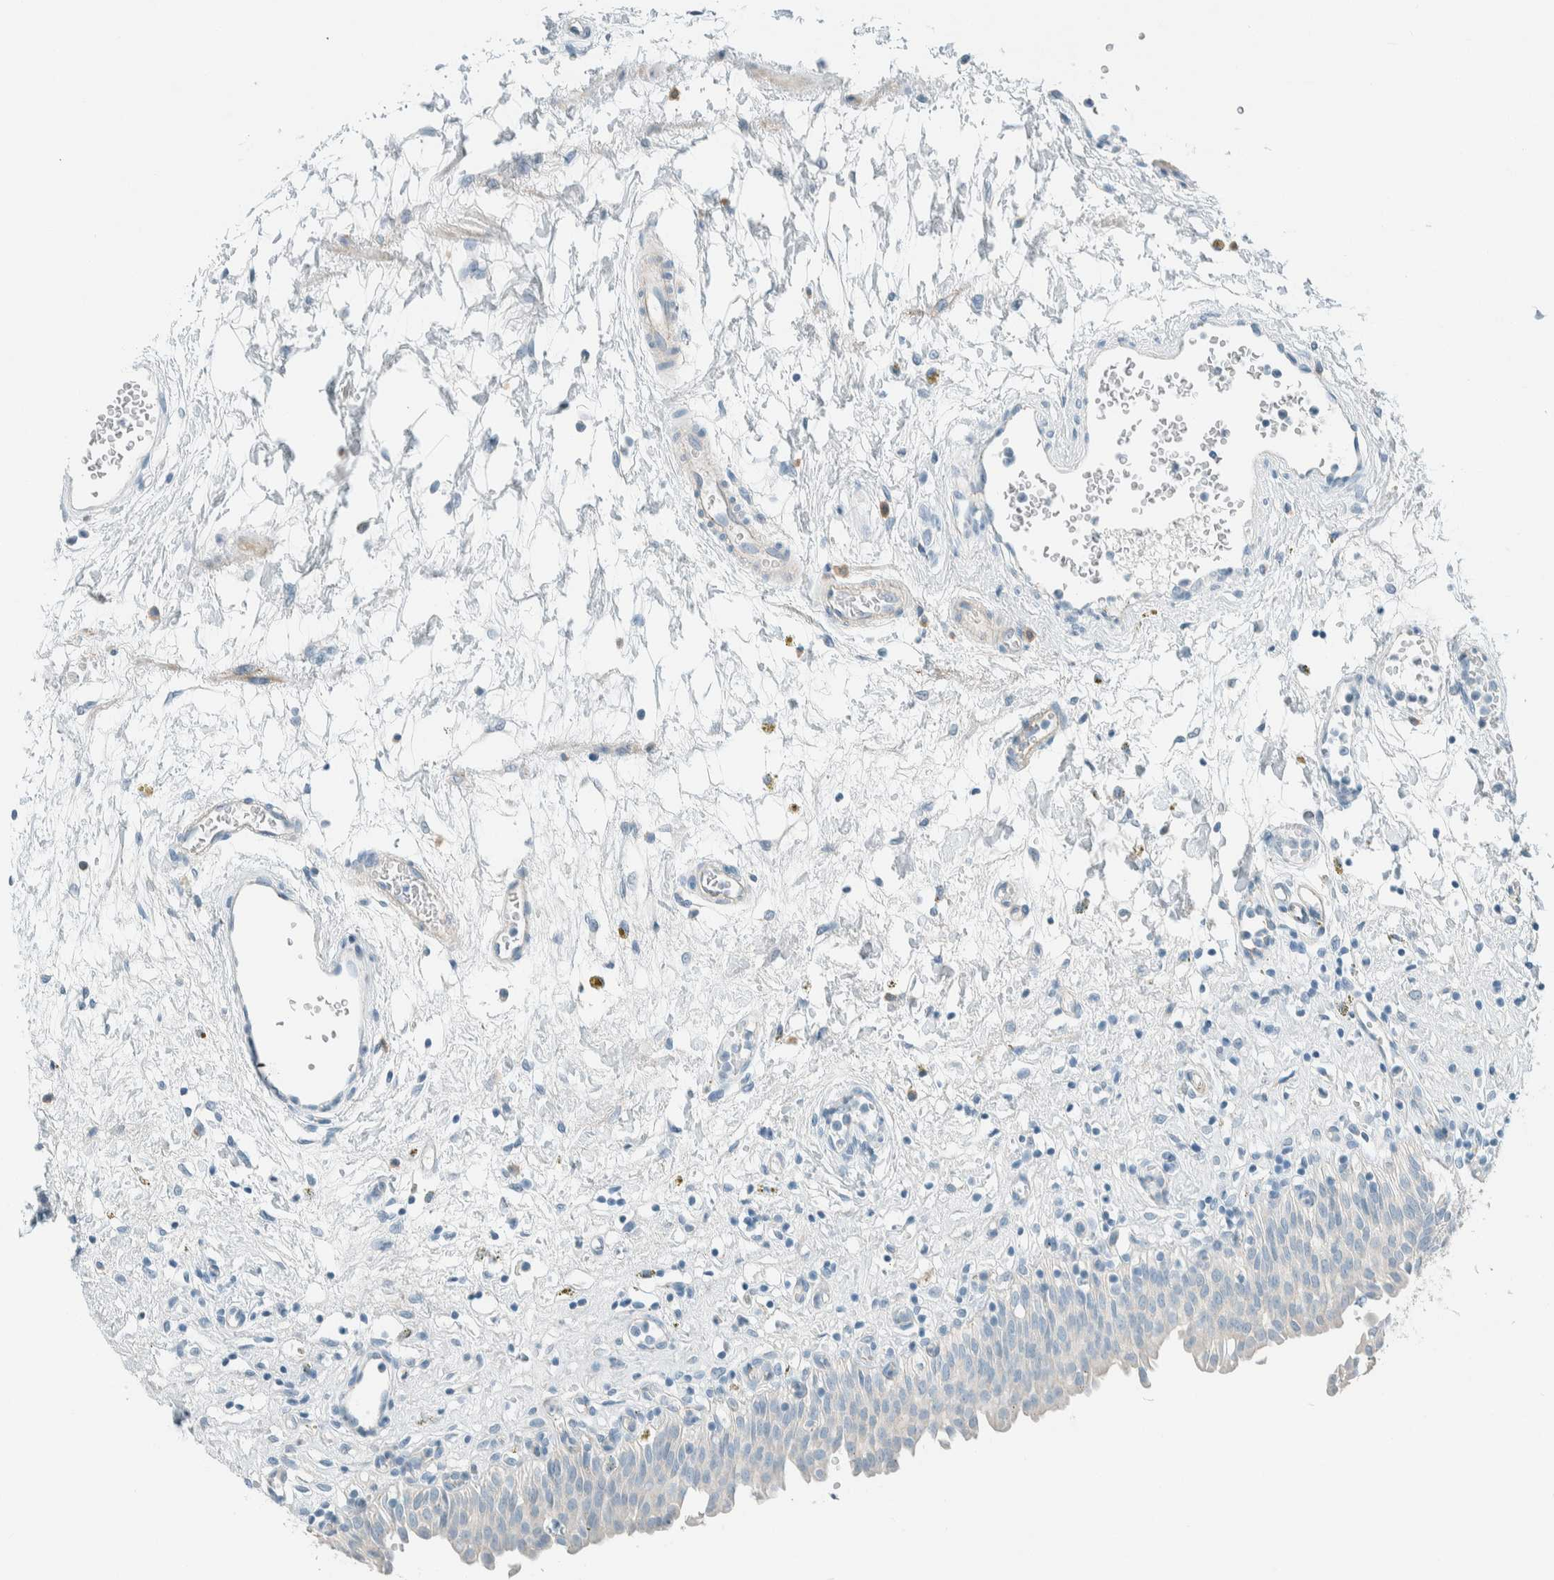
{"staining": {"intensity": "negative", "quantity": "none", "location": "none"}, "tissue": "urinary bladder", "cell_type": "Urothelial cells", "image_type": "normal", "snomed": [{"axis": "morphology", "description": "Urothelial carcinoma, High grade"}, {"axis": "topography", "description": "Urinary bladder"}], "caption": "Micrograph shows no significant protein staining in urothelial cells of benign urinary bladder.", "gene": "SLFN12", "patient": {"sex": "male", "age": 46}}